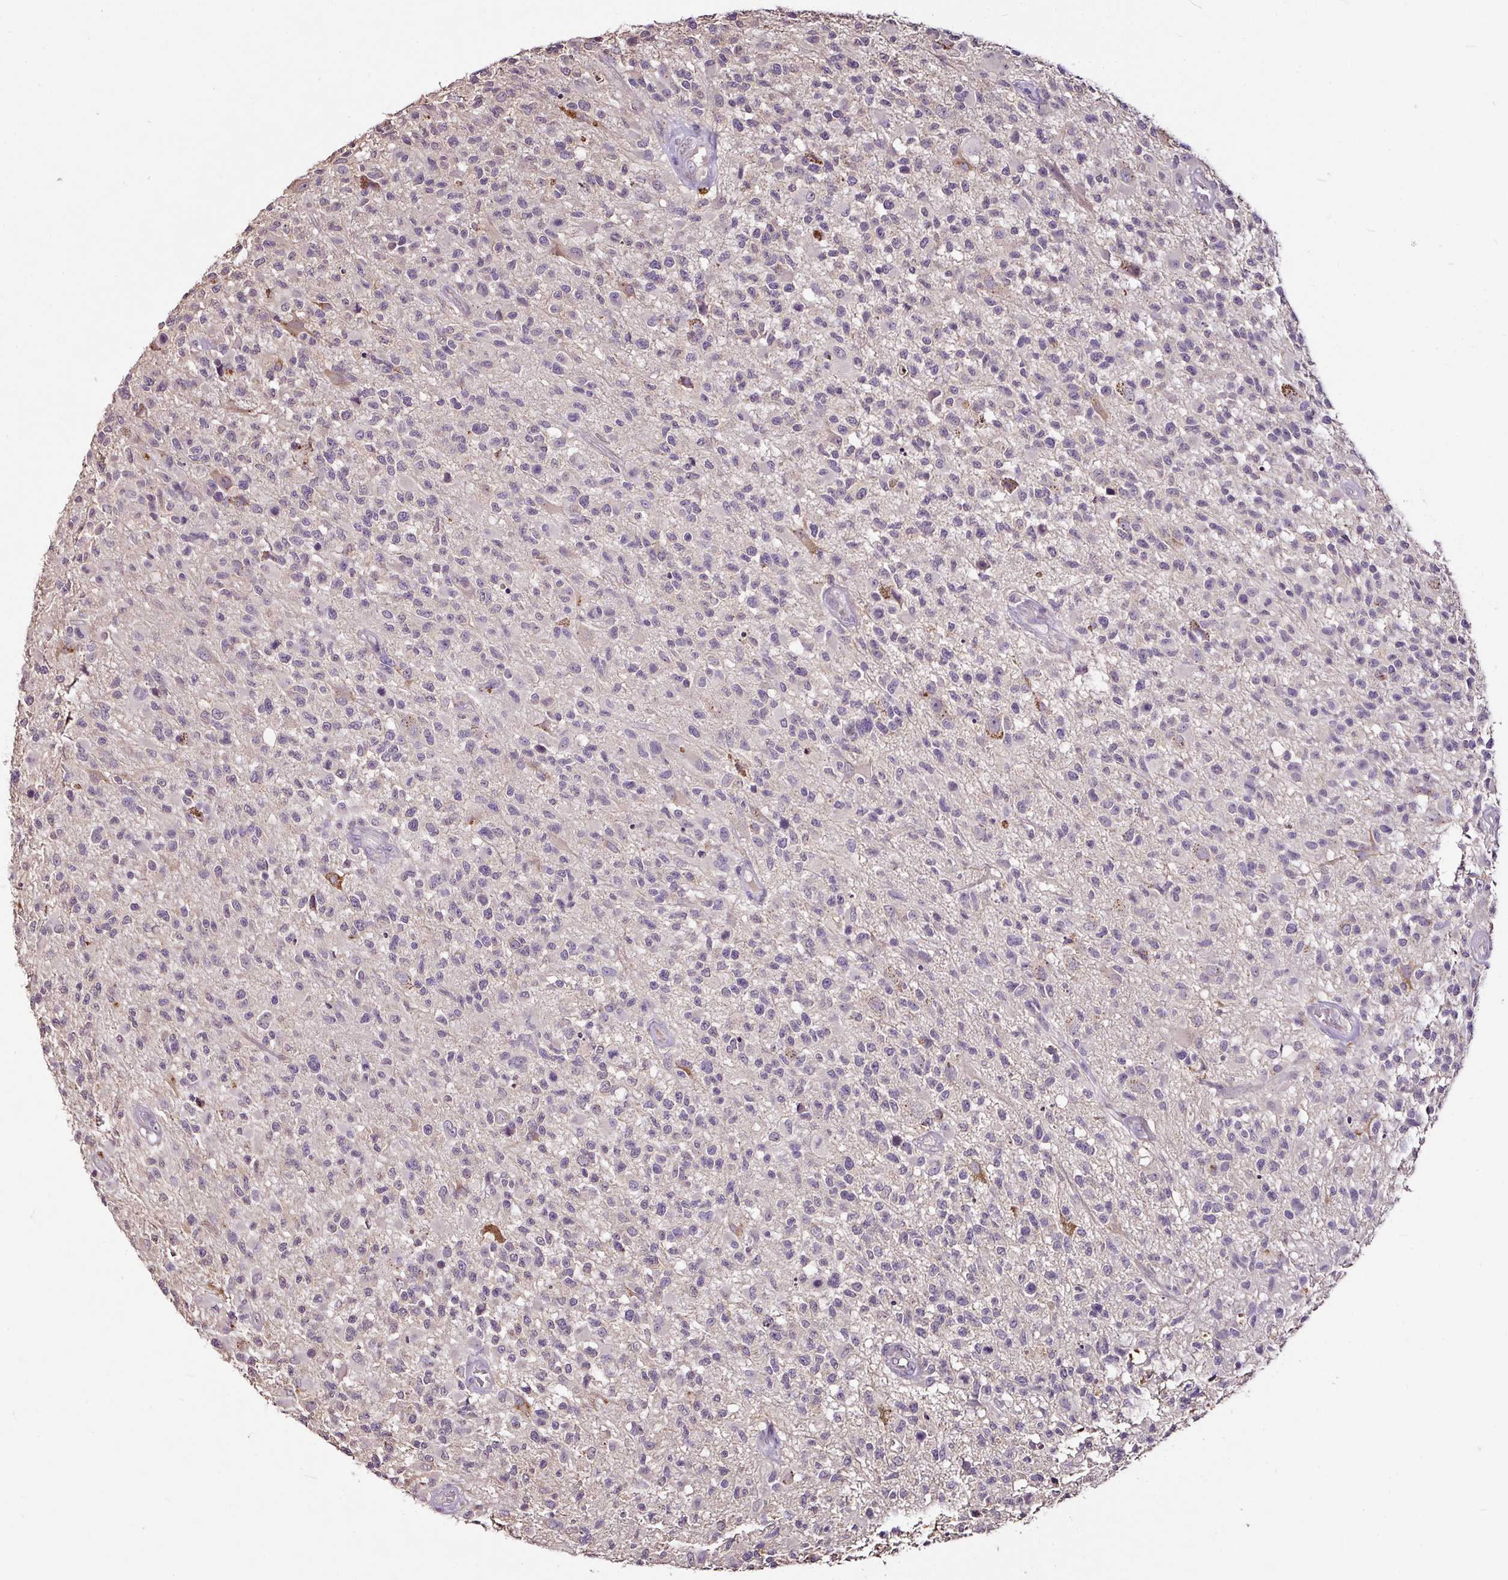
{"staining": {"intensity": "negative", "quantity": "none", "location": "none"}, "tissue": "glioma", "cell_type": "Tumor cells", "image_type": "cancer", "snomed": [{"axis": "morphology", "description": "Glioma, malignant, High grade"}, {"axis": "morphology", "description": "Glioblastoma, NOS"}, {"axis": "topography", "description": "Brain"}], "caption": "Micrograph shows no significant protein staining in tumor cells of glioma.", "gene": "RPL38", "patient": {"sex": "male", "age": 60}}